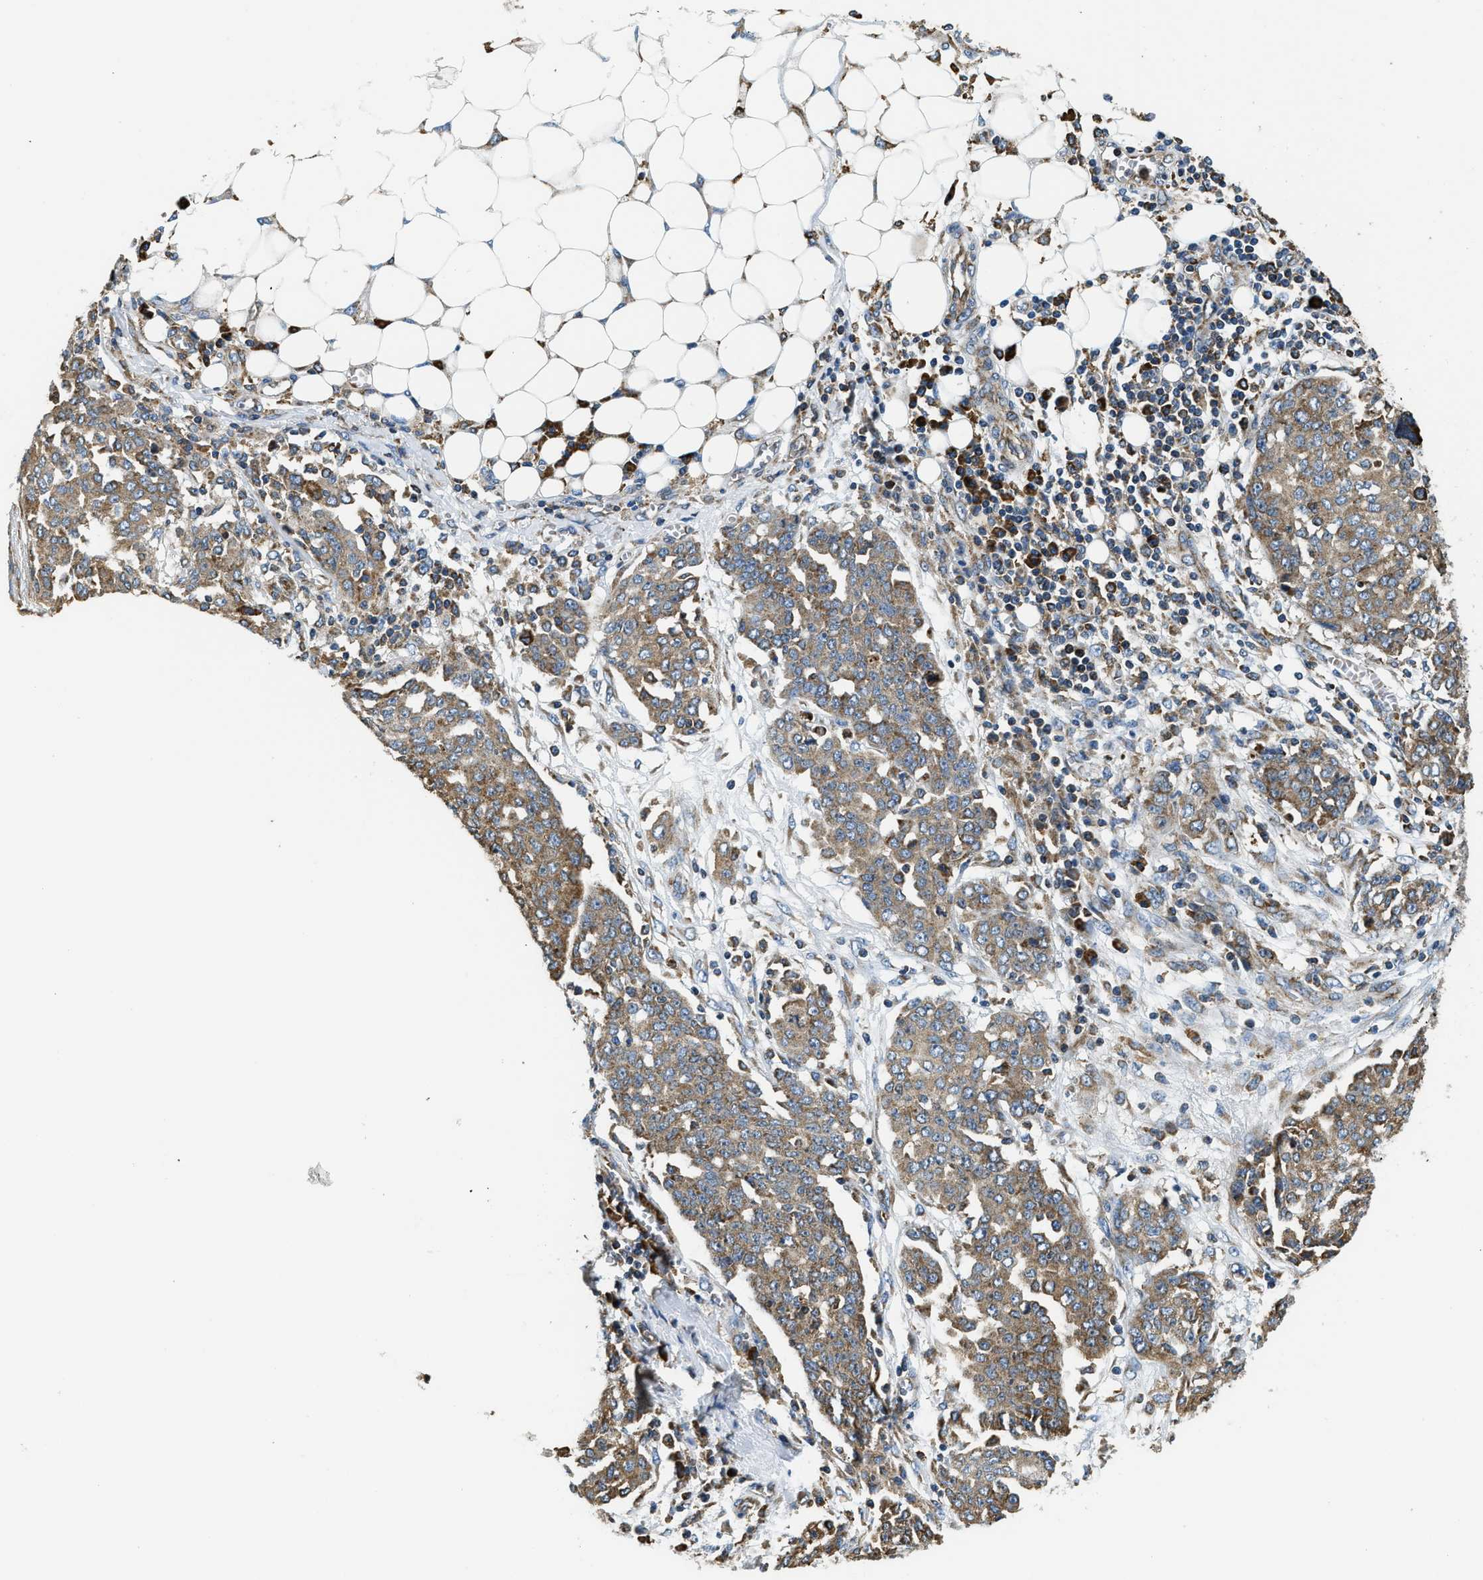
{"staining": {"intensity": "moderate", "quantity": ">75%", "location": "cytoplasmic/membranous"}, "tissue": "ovarian cancer", "cell_type": "Tumor cells", "image_type": "cancer", "snomed": [{"axis": "morphology", "description": "Cystadenocarcinoma, serous, NOS"}, {"axis": "topography", "description": "Soft tissue"}, {"axis": "topography", "description": "Ovary"}], "caption": "This is an image of immunohistochemistry (IHC) staining of ovarian cancer, which shows moderate positivity in the cytoplasmic/membranous of tumor cells.", "gene": "CSPG4", "patient": {"sex": "female", "age": 57}}